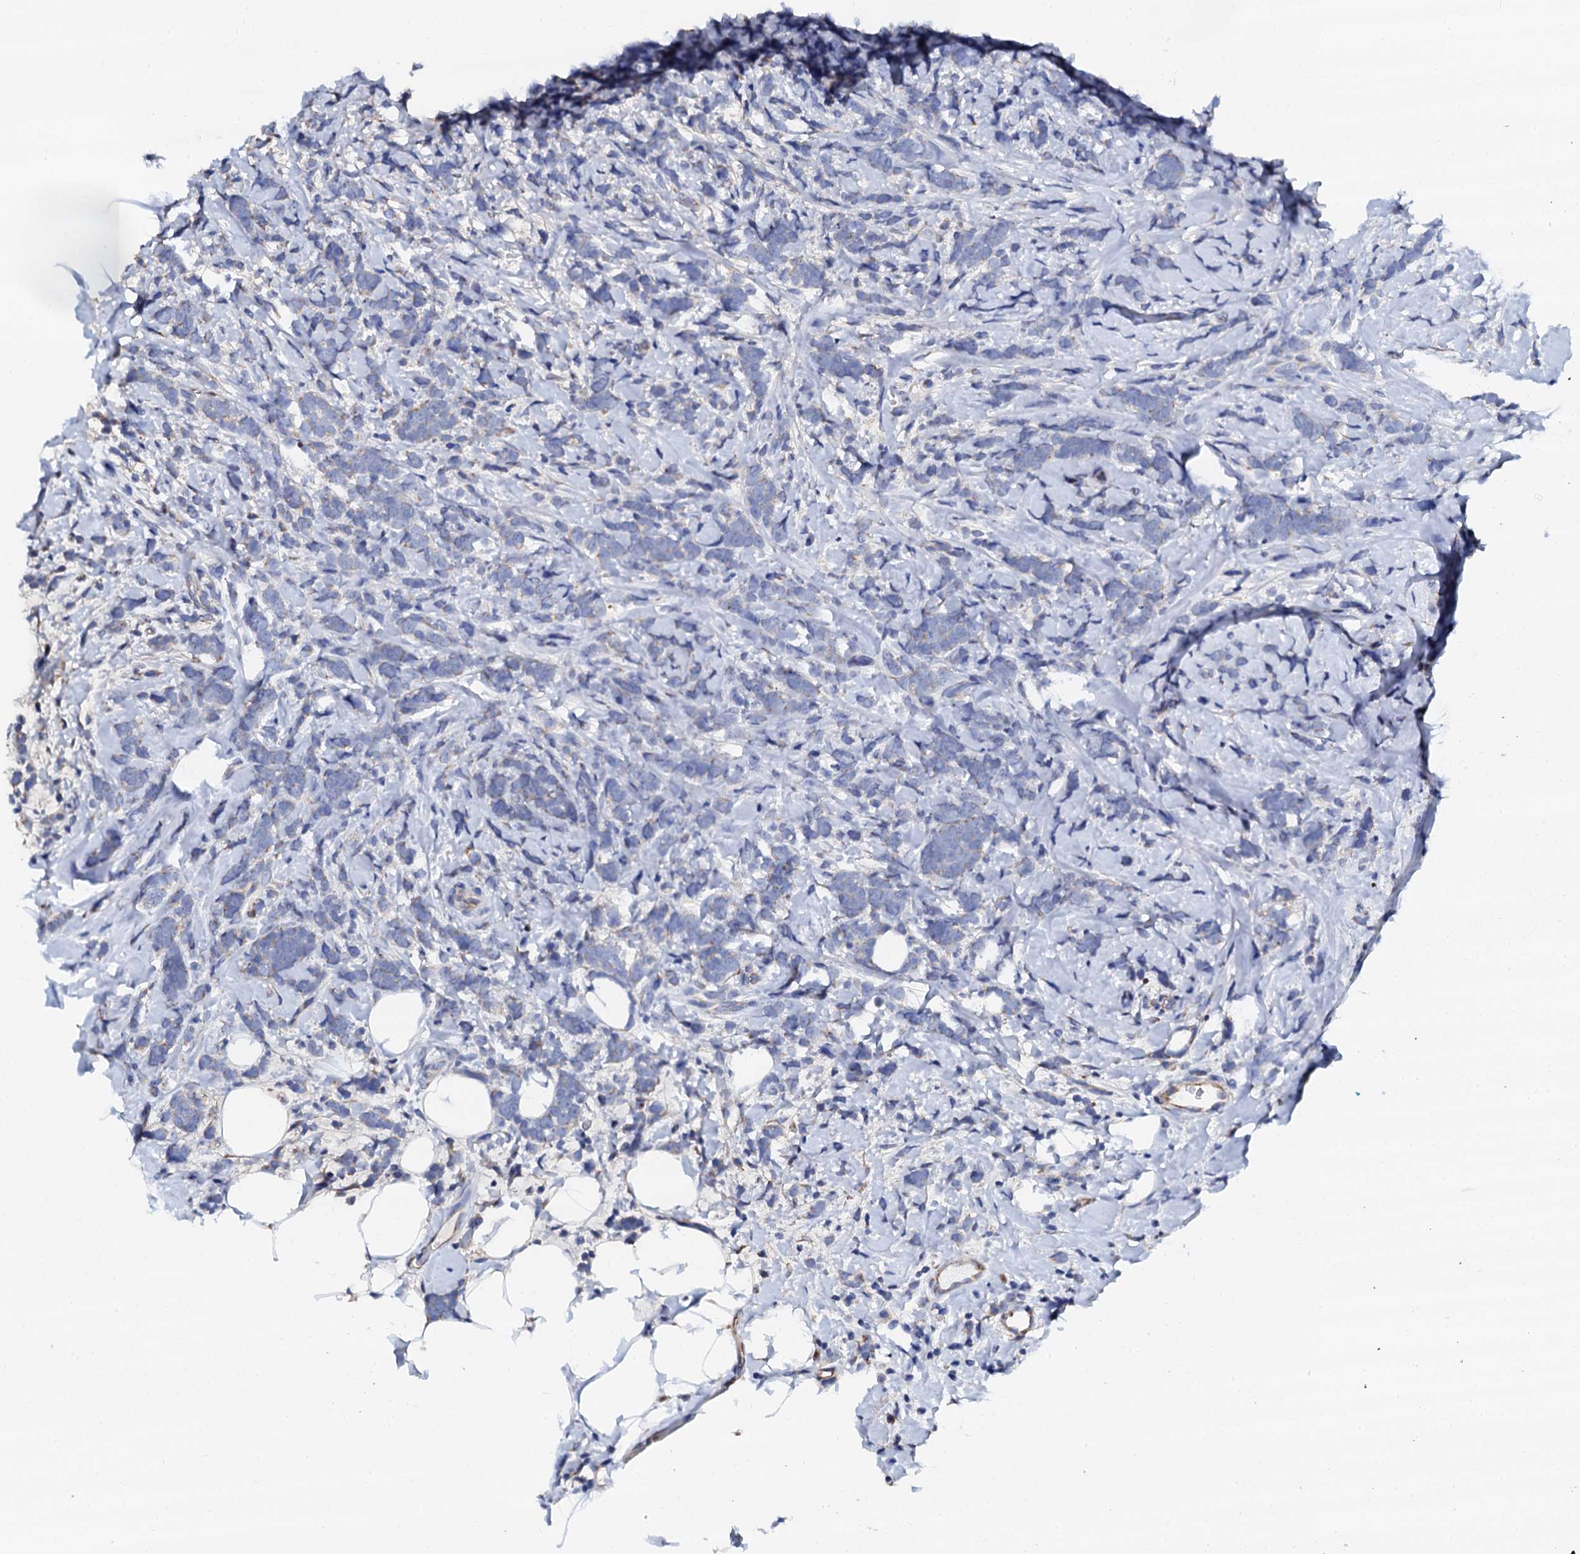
{"staining": {"intensity": "negative", "quantity": "none", "location": "none"}, "tissue": "breast cancer", "cell_type": "Tumor cells", "image_type": "cancer", "snomed": [{"axis": "morphology", "description": "Lobular carcinoma"}, {"axis": "topography", "description": "Breast"}], "caption": "The photomicrograph displays no significant expression in tumor cells of breast cancer (lobular carcinoma).", "gene": "AKAP3", "patient": {"sex": "female", "age": 58}}